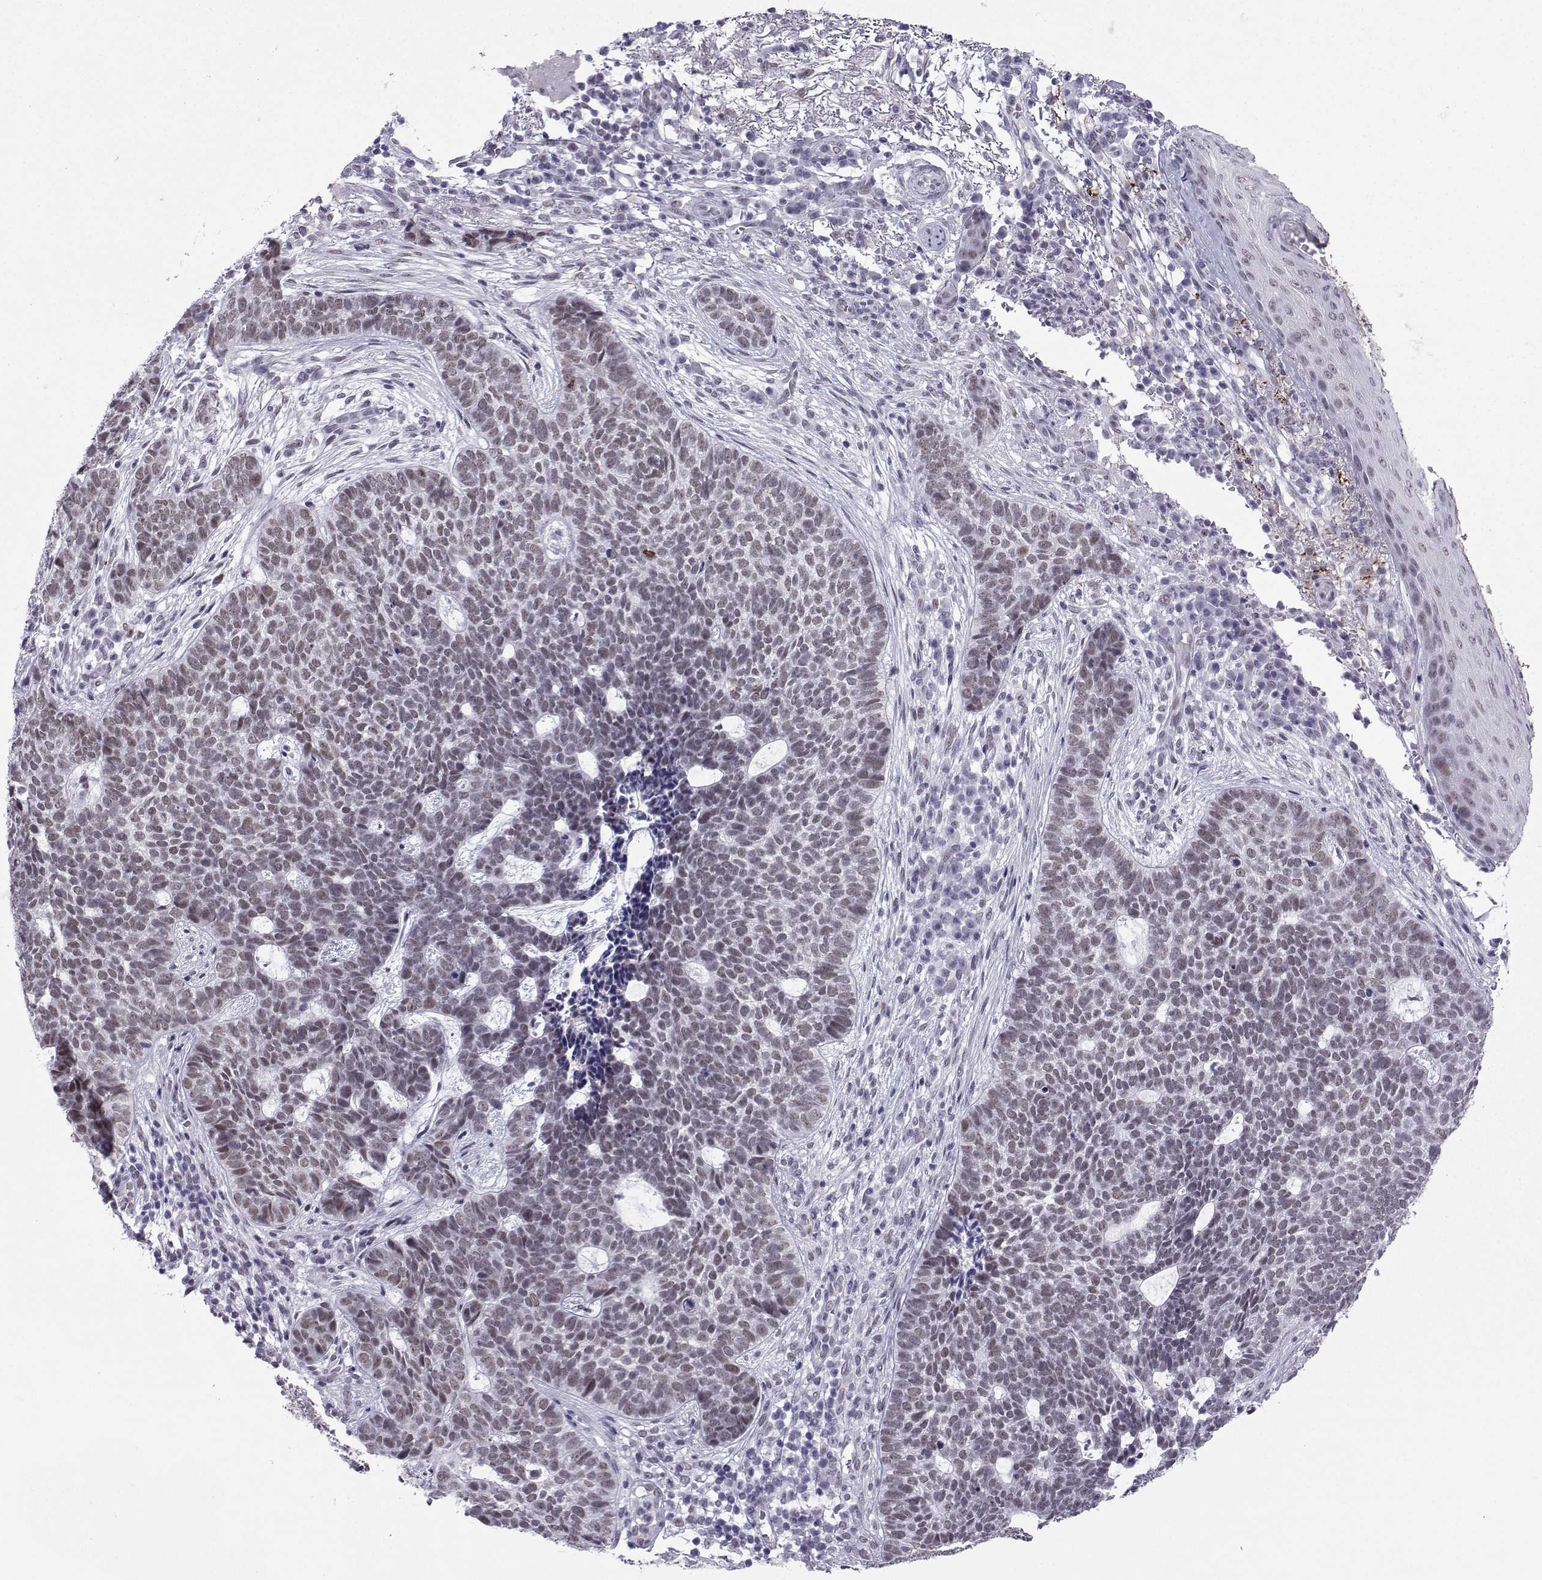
{"staining": {"intensity": "weak", "quantity": "25%-75%", "location": "nuclear"}, "tissue": "skin cancer", "cell_type": "Tumor cells", "image_type": "cancer", "snomed": [{"axis": "morphology", "description": "Basal cell carcinoma"}, {"axis": "topography", "description": "Skin"}], "caption": "Skin basal cell carcinoma stained for a protein (brown) demonstrates weak nuclear positive expression in approximately 25%-75% of tumor cells.", "gene": "LORICRIN", "patient": {"sex": "female", "age": 69}}